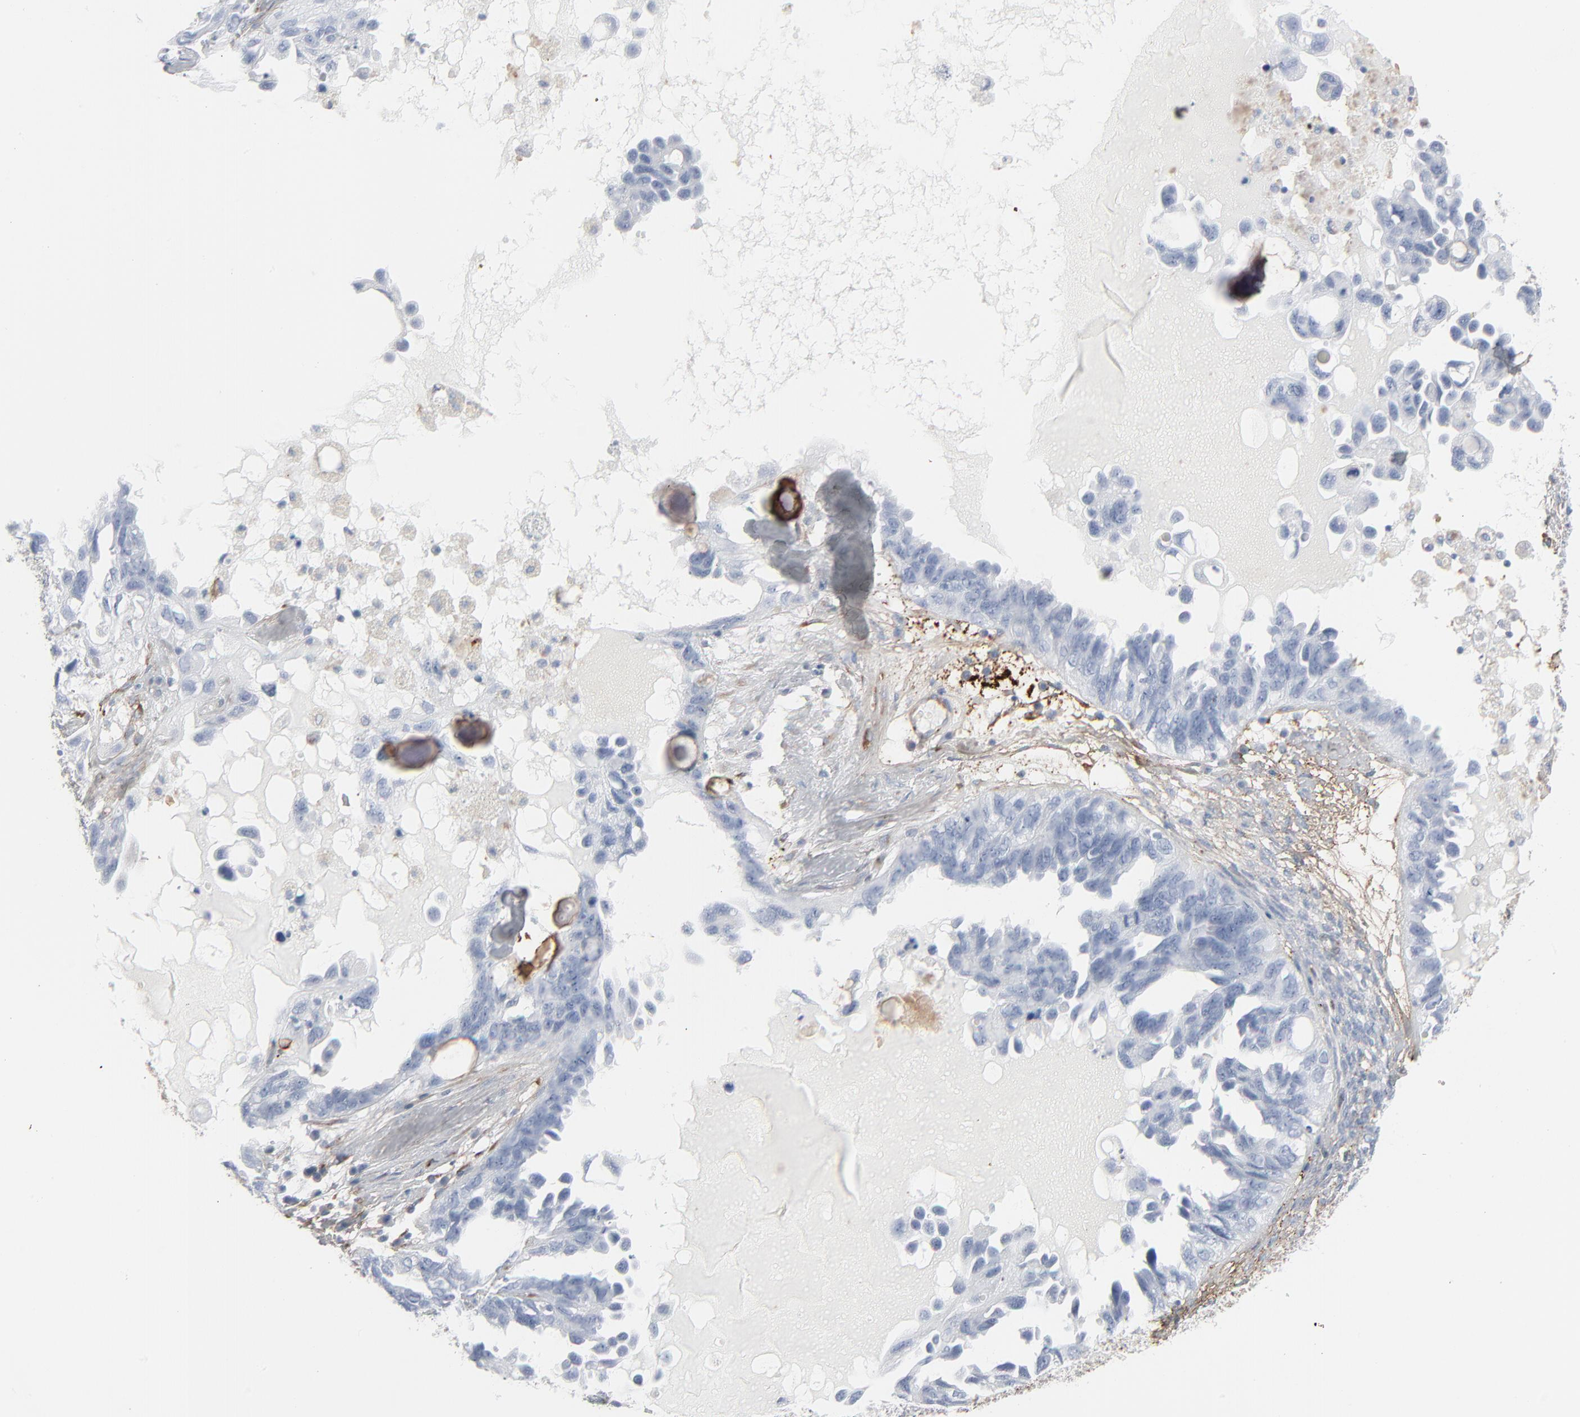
{"staining": {"intensity": "negative", "quantity": "none", "location": "none"}, "tissue": "ovarian cancer", "cell_type": "Tumor cells", "image_type": "cancer", "snomed": [{"axis": "morphology", "description": "Cystadenocarcinoma, serous, NOS"}, {"axis": "topography", "description": "Ovary"}], "caption": "This is an immunohistochemistry (IHC) micrograph of human ovarian cancer (serous cystadenocarcinoma). There is no positivity in tumor cells.", "gene": "BGN", "patient": {"sex": "female", "age": 82}}